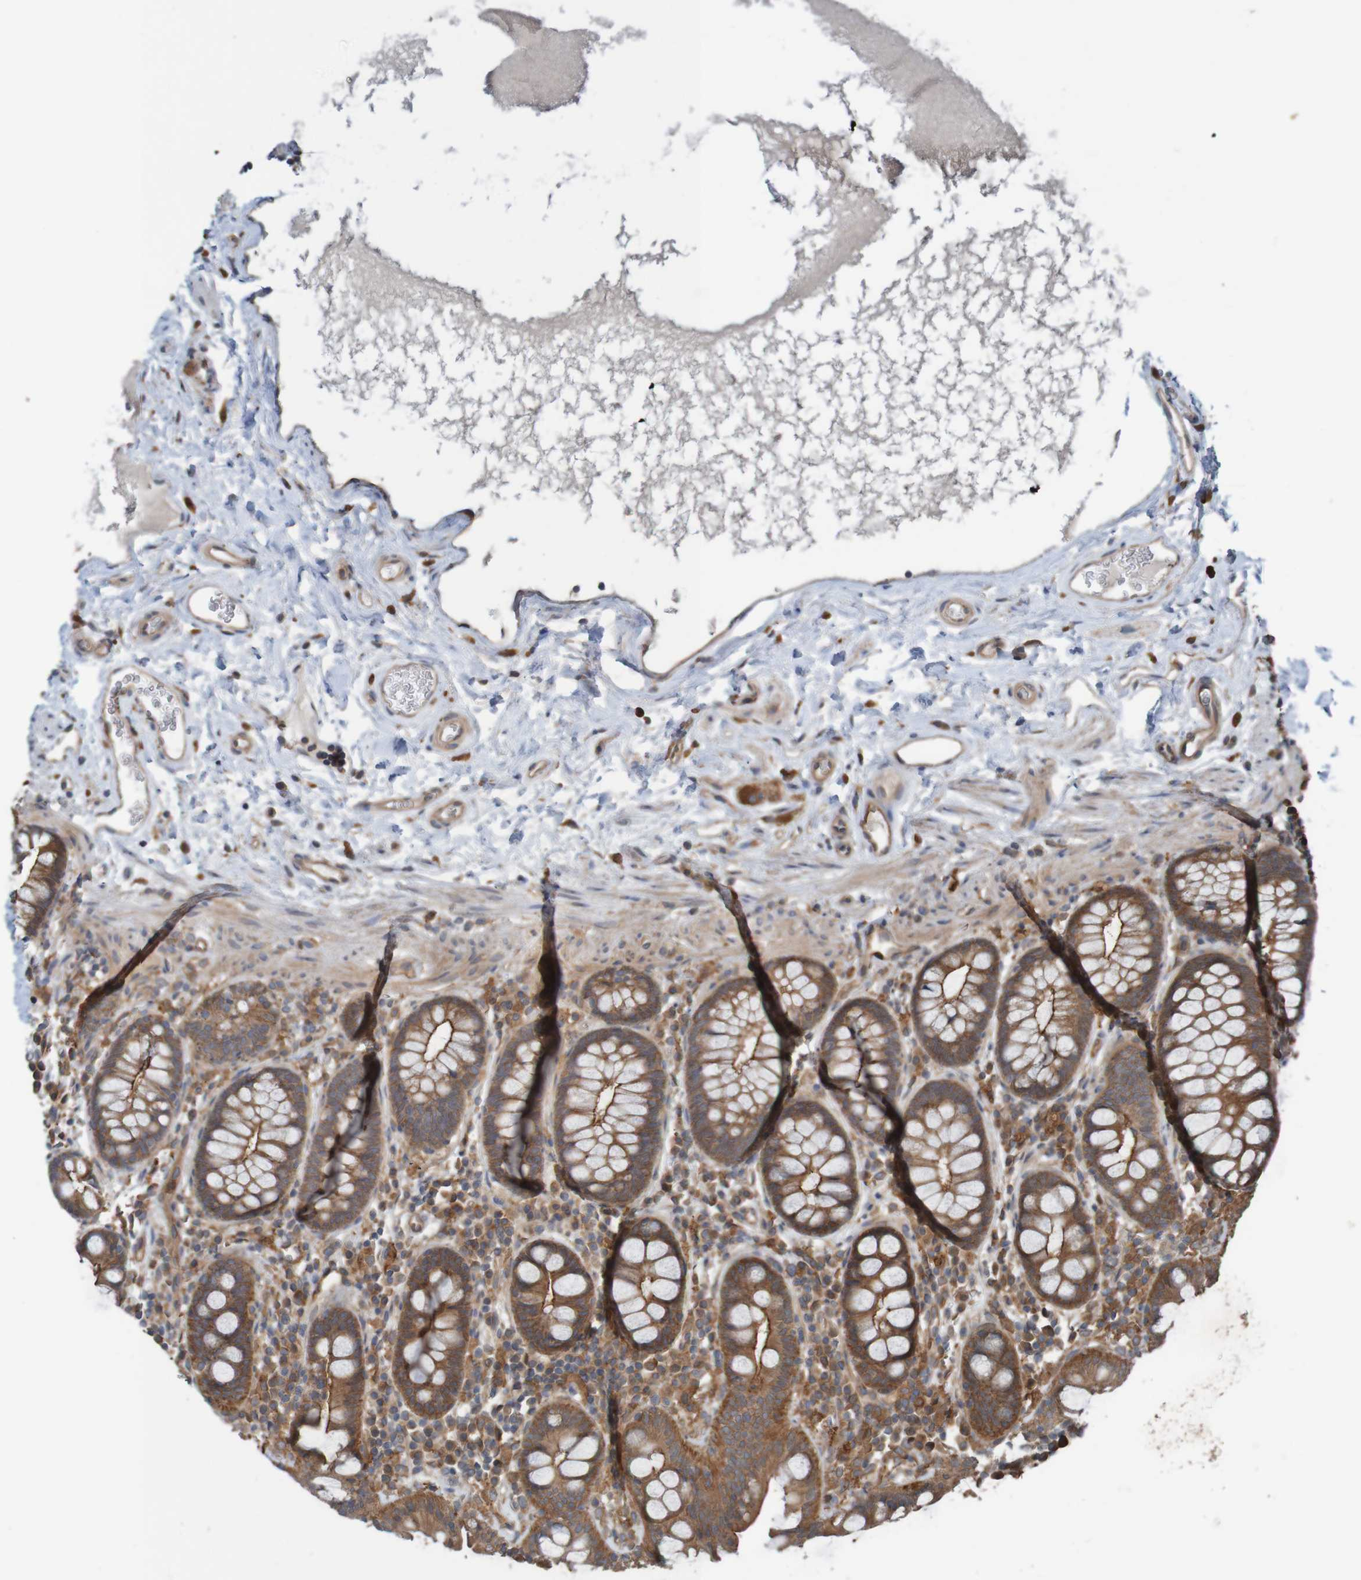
{"staining": {"intensity": "moderate", "quantity": ">75%", "location": "cytoplasmic/membranous"}, "tissue": "colon", "cell_type": "Endothelial cells", "image_type": "normal", "snomed": [{"axis": "morphology", "description": "Normal tissue, NOS"}, {"axis": "topography", "description": "Colon"}], "caption": "Immunohistochemistry staining of unremarkable colon, which shows medium levels of moderate cytoplasmic/membranous positivity in approximately >75% of endothelial cells indicating moderate cytoplasmic/membranous protein expression. The staining was performed using DAB (3,3'-diaminobenzidine) (brown) for protein detection and nuclei were counterstained in hematoxylin (blue).", "gene": "ARHGEF11", "patient": {"sex": "female", "age": 80}}